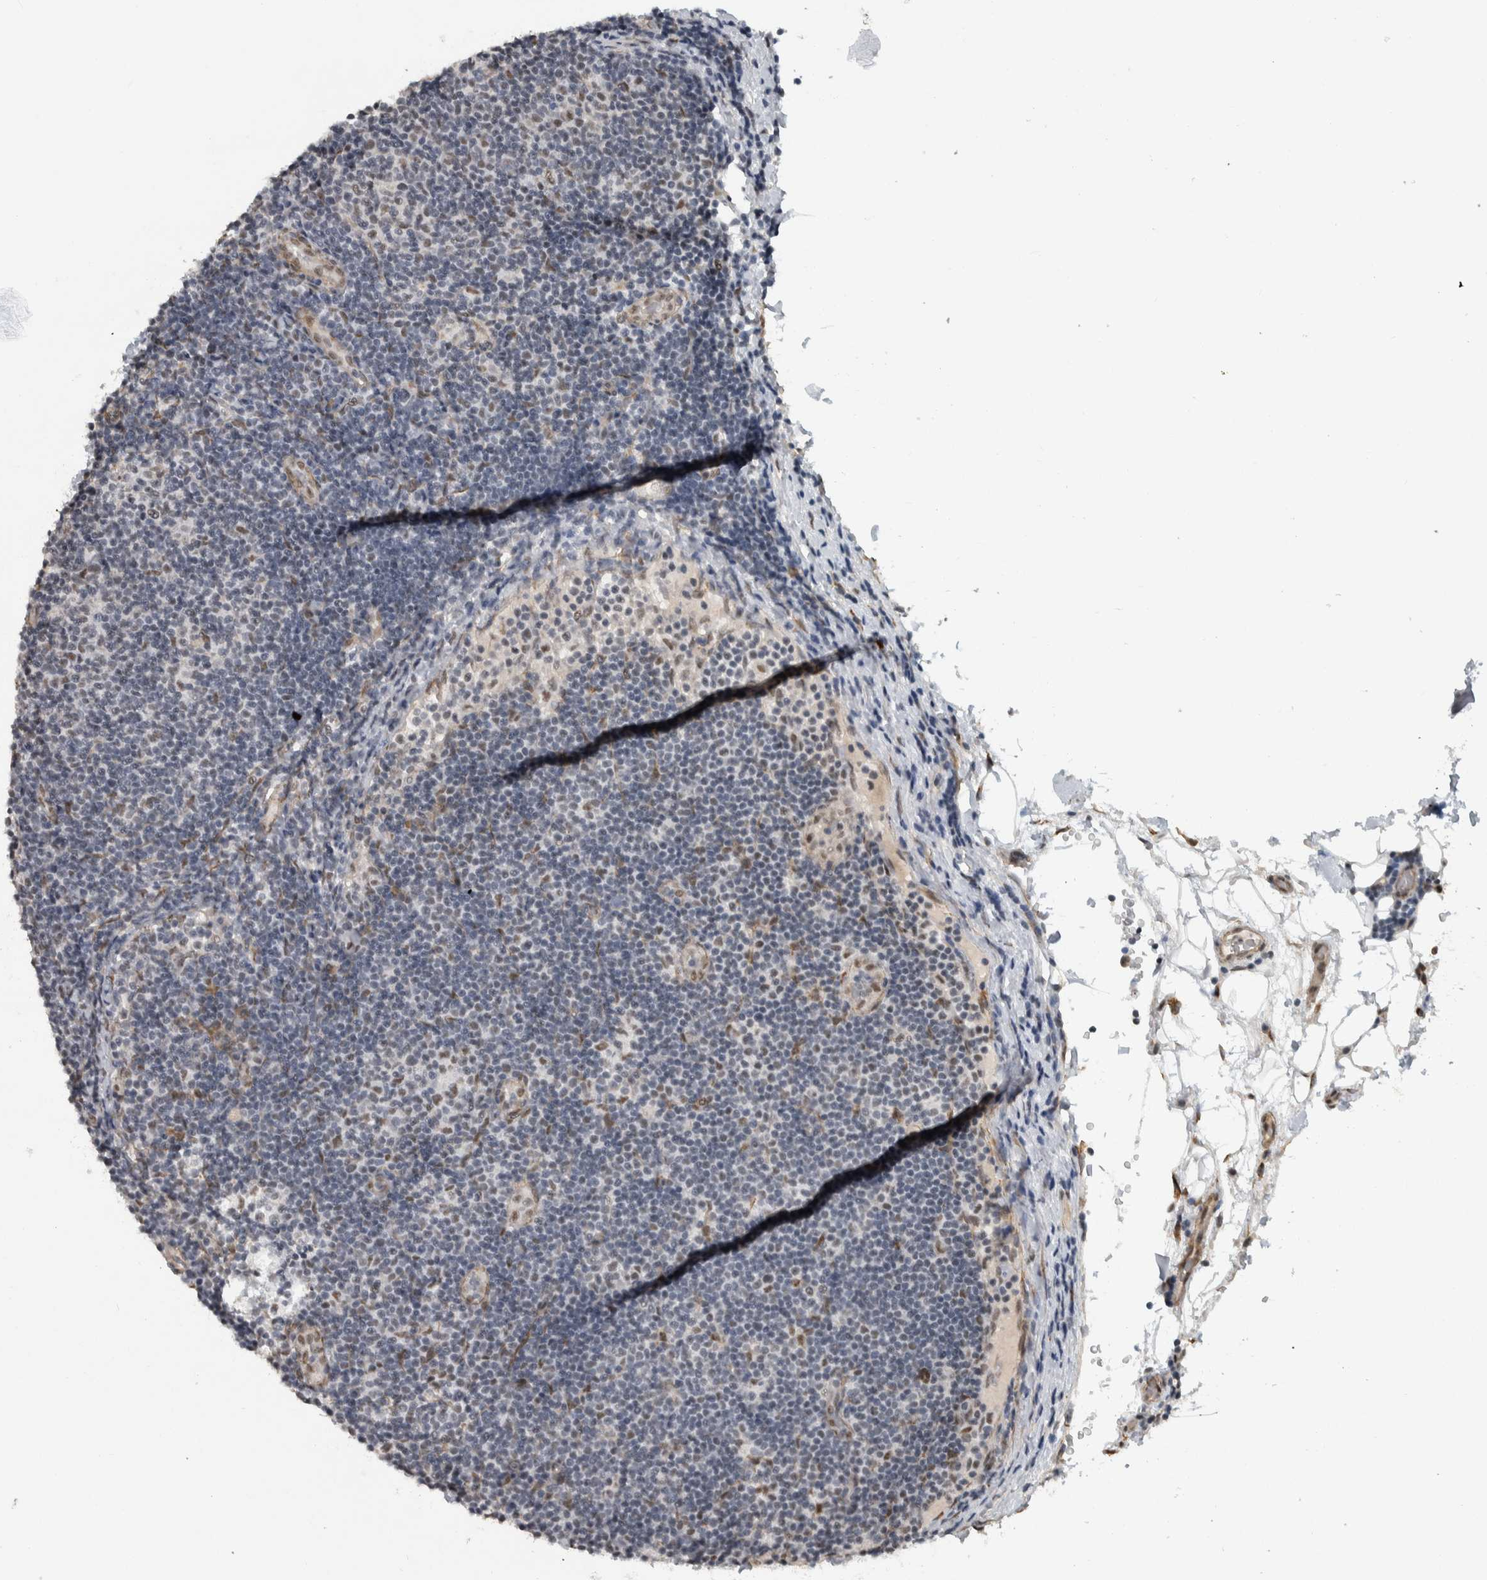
{"staining": {"intensity": "moderate", "quantity": "<25%", "location": "nuclear"}, "tissue": "lymphoma", "cell_type": "Tumor cells", "image_type": "cancer", "snomed": [{"axis": "morphology", "description": "Malignant lymphoma, non-Hodgkin's type, Low grade"}, {"axis": "topography", "description": "Lymph node"}], "caption": "Immunohistochemistry (IHC) photomicrograph of neoplastic tissue: lymphoma stained using immunohistochemistry (IHC) shows low levels of moderate protein expression localized specifically in the nuclear of tumor cells, appearing as a nuclear brown color.", "gene": "DDX42", "patient": {"sex": "male", "age": 83}}